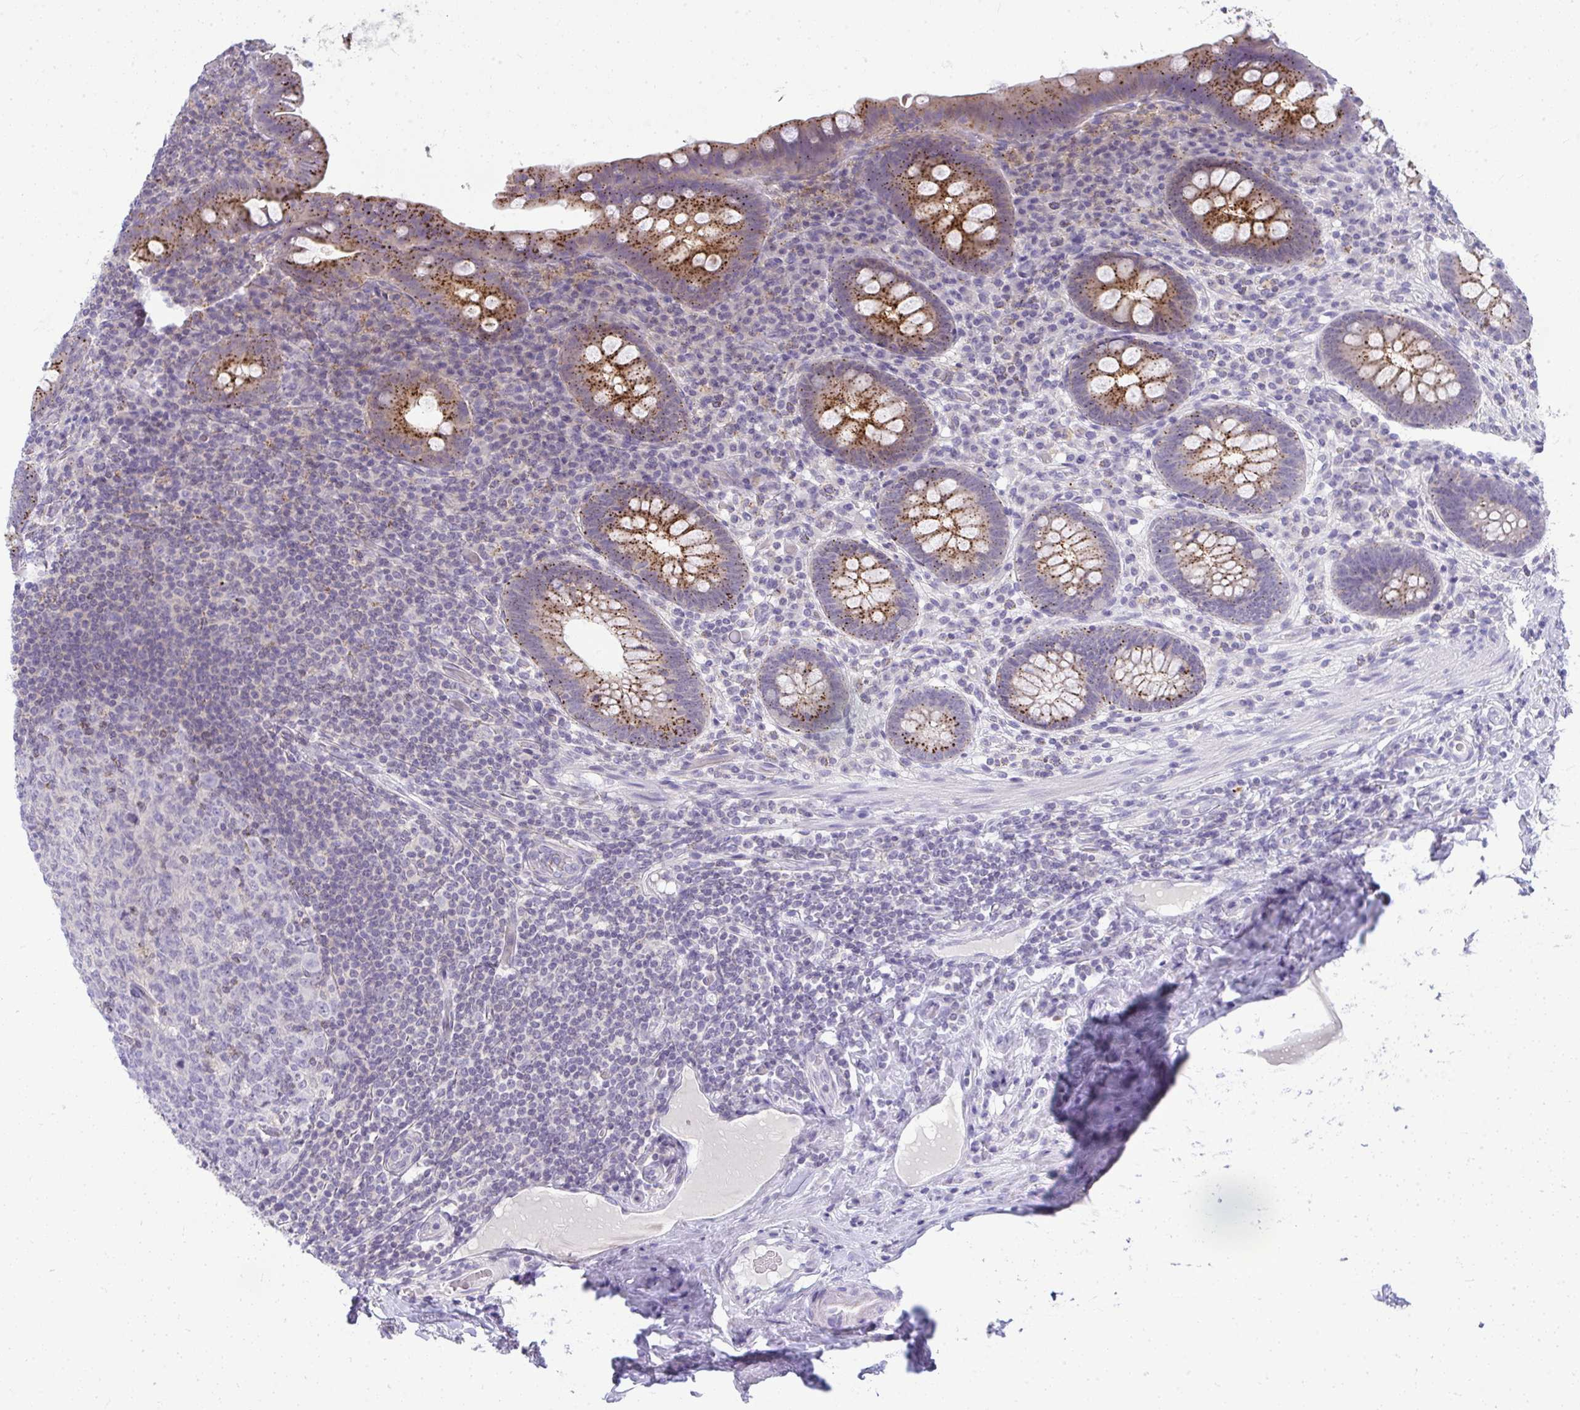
{"staining": {"intensity": "moderate", "quantity": ">75%", "location": "cytoplasmic/membranous"}, "tissue": "appendix", "cell_type": "Glandular cells", "image_type": "normal", "snomed": [{"axis": "morphology", "description": "Normal tissue, NOS"}, {"axis": "topography", "description": "Appendix"}], "caption": "This histopathology image reveals normal appendix stained with immunohistochemistry to label a protein in brown. The cytoplasmic/membranous of glandular cells show moderate positivity for the protein. Nuclei are counter-stained blue.", "gene": "VPS4B", "patient": {"sex": "male", "age": 71}}